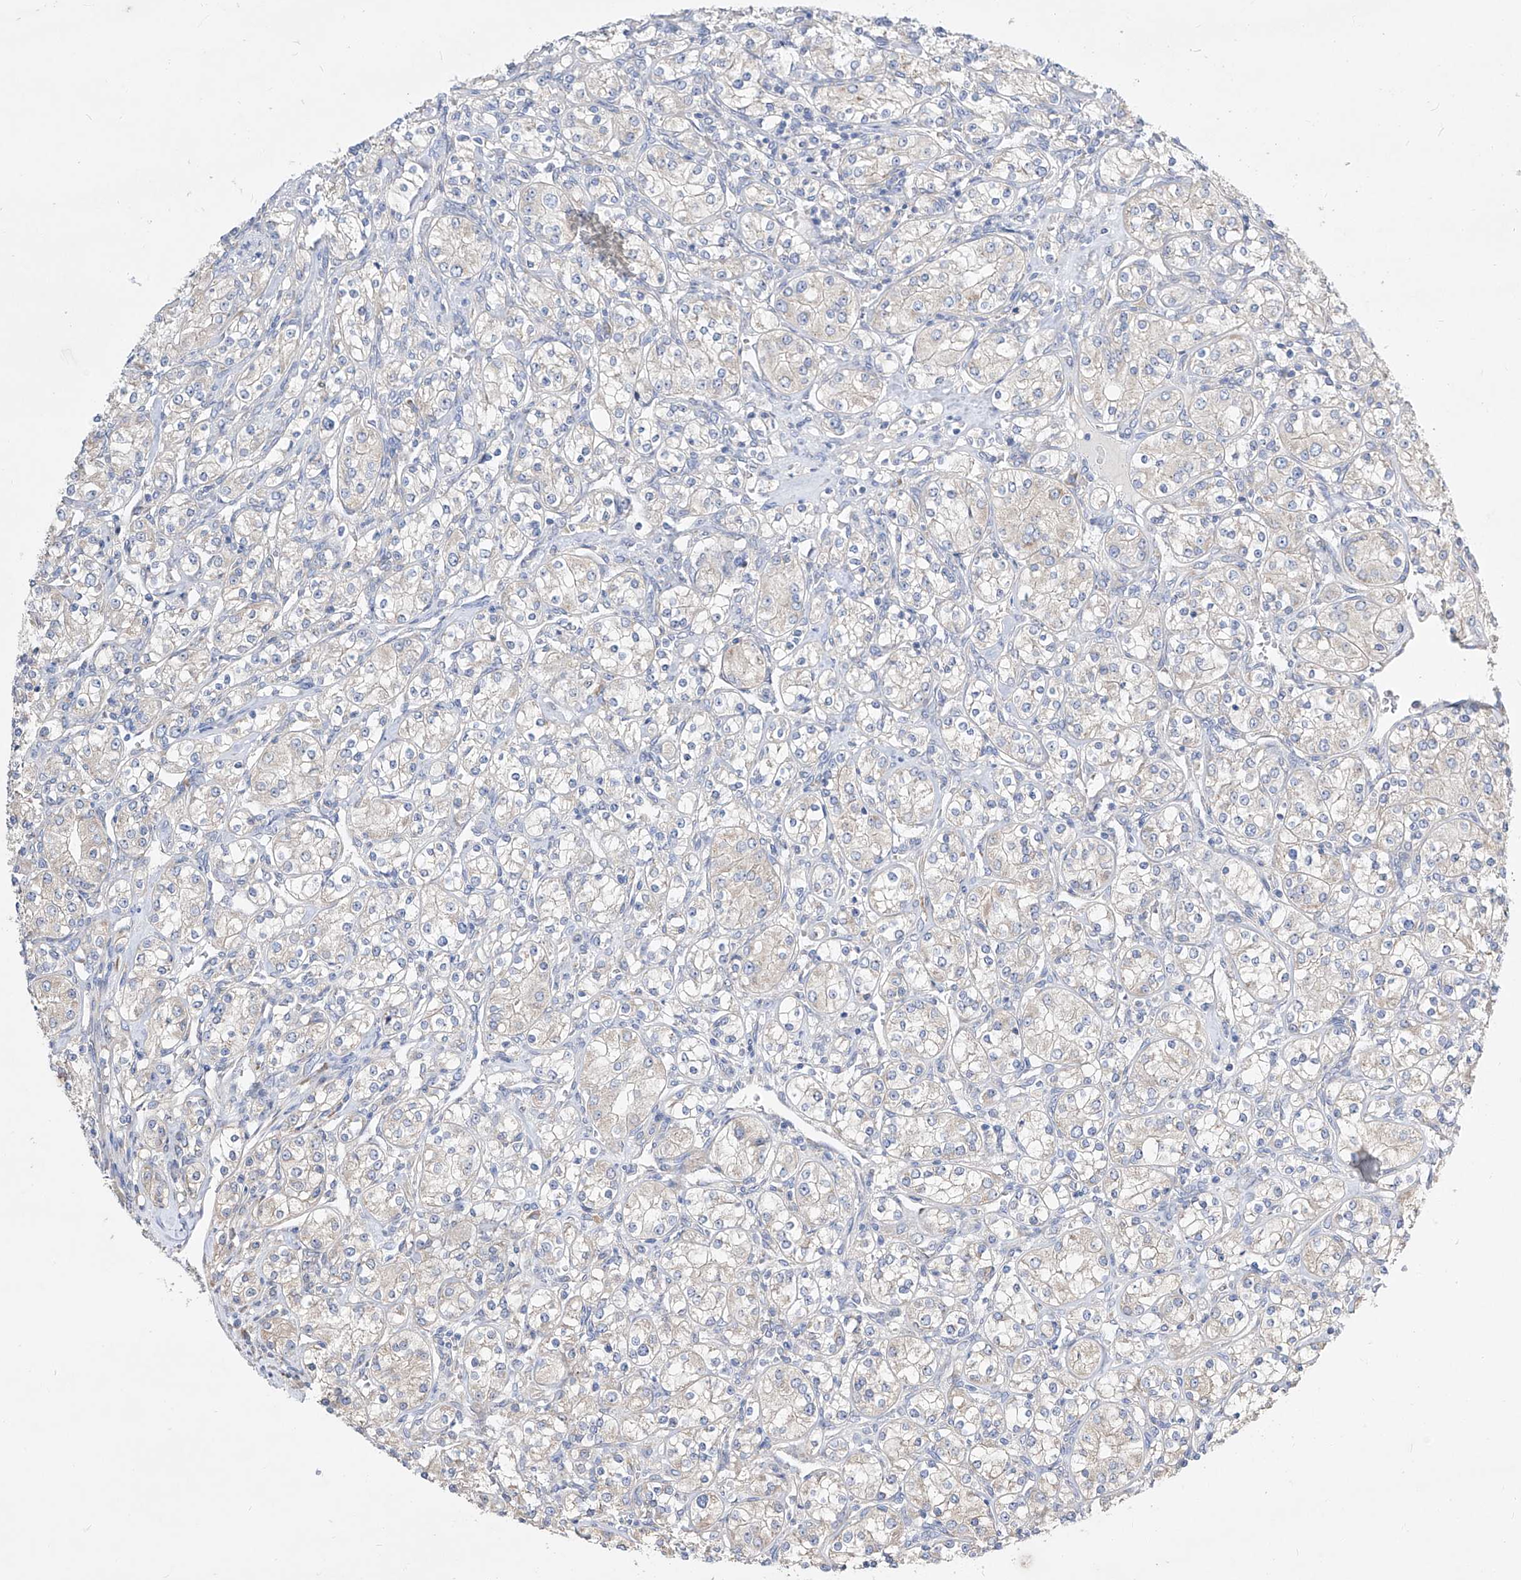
{"staining": {"intensity": "negative", "quantity": "none", "location": "none"}, "tissue": "renal cancer", "cell_type": "Tumor cells", "image_type": "cancer", "snomed": [{"axis": "morphology", "description": "Adenocarcinoma, NOS"}, {"axis": "topography", "description": "Kidney"}], "caption": "Immunohistochemistry (IHC) histopathology image of neoplastic tissue: renal cancer stained with DAB (3,3'-diaminobenzidine) exhibits no significant protein positivity in tumor cells.", "gene": "UFL1", "patient": {"sex": "male", "age": 77}}